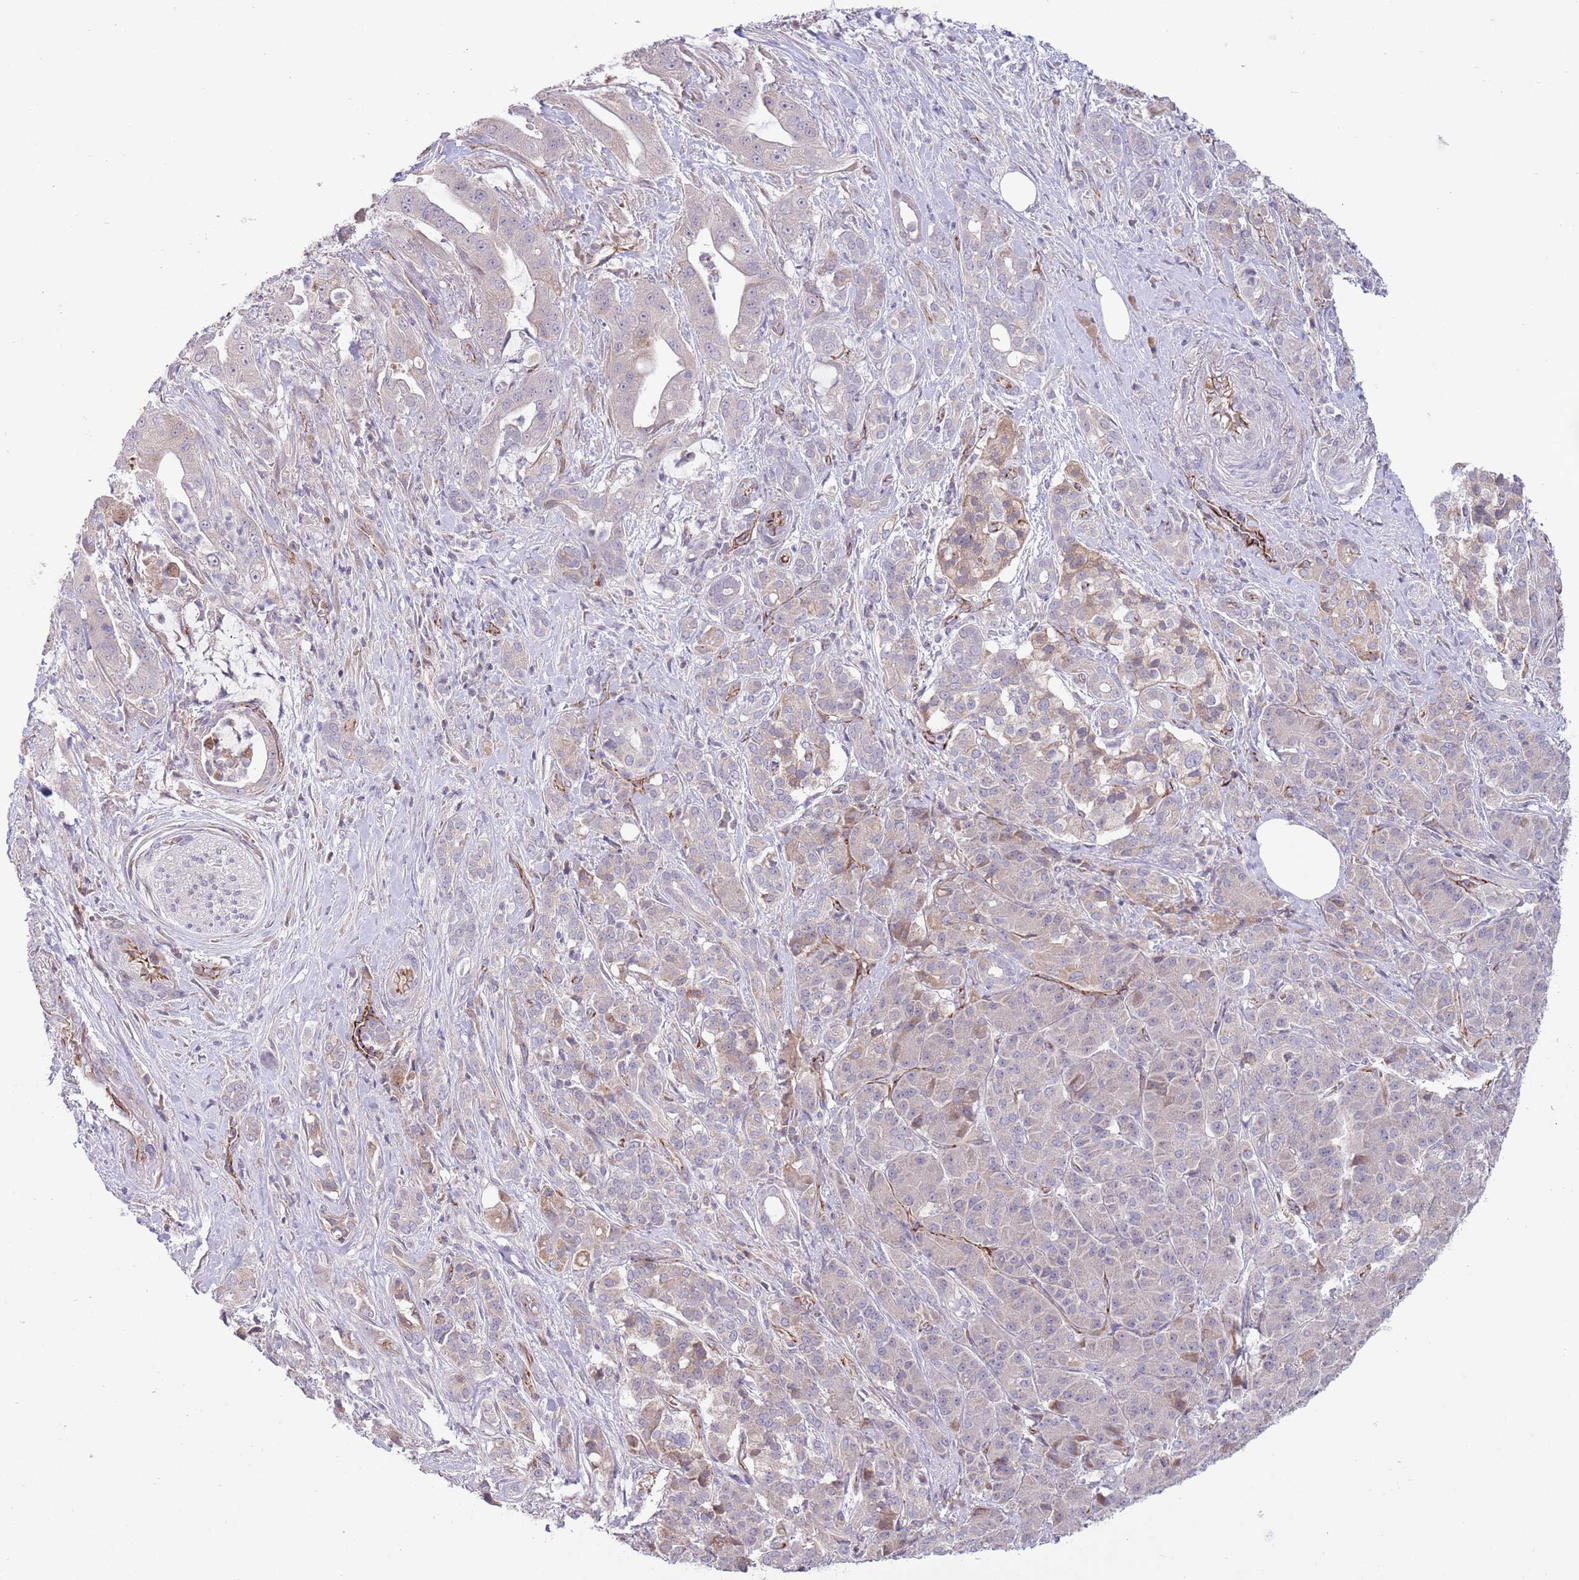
{"staining": {"intensity": "negative", "quantity": "none", "location": "none"}, "tissue": "pancreatic cancer", "cell_type": "Tumor cells", "image_type": "cancer", "snomed": [{"axis": "morphology", "description": "Adenocarcinoma, NOS"}, {"axis": "topography", "description": "Pancreas"}], "caption": "Immunohistochemistry (IHC) photomicrograph of neoplastic tissue: pancreatic adenocarcinoma stained with DAB reveals no significant protein expression in tumor cells.", "gene": "DPP10", "patient": {"sex": "male", "age": 57}}